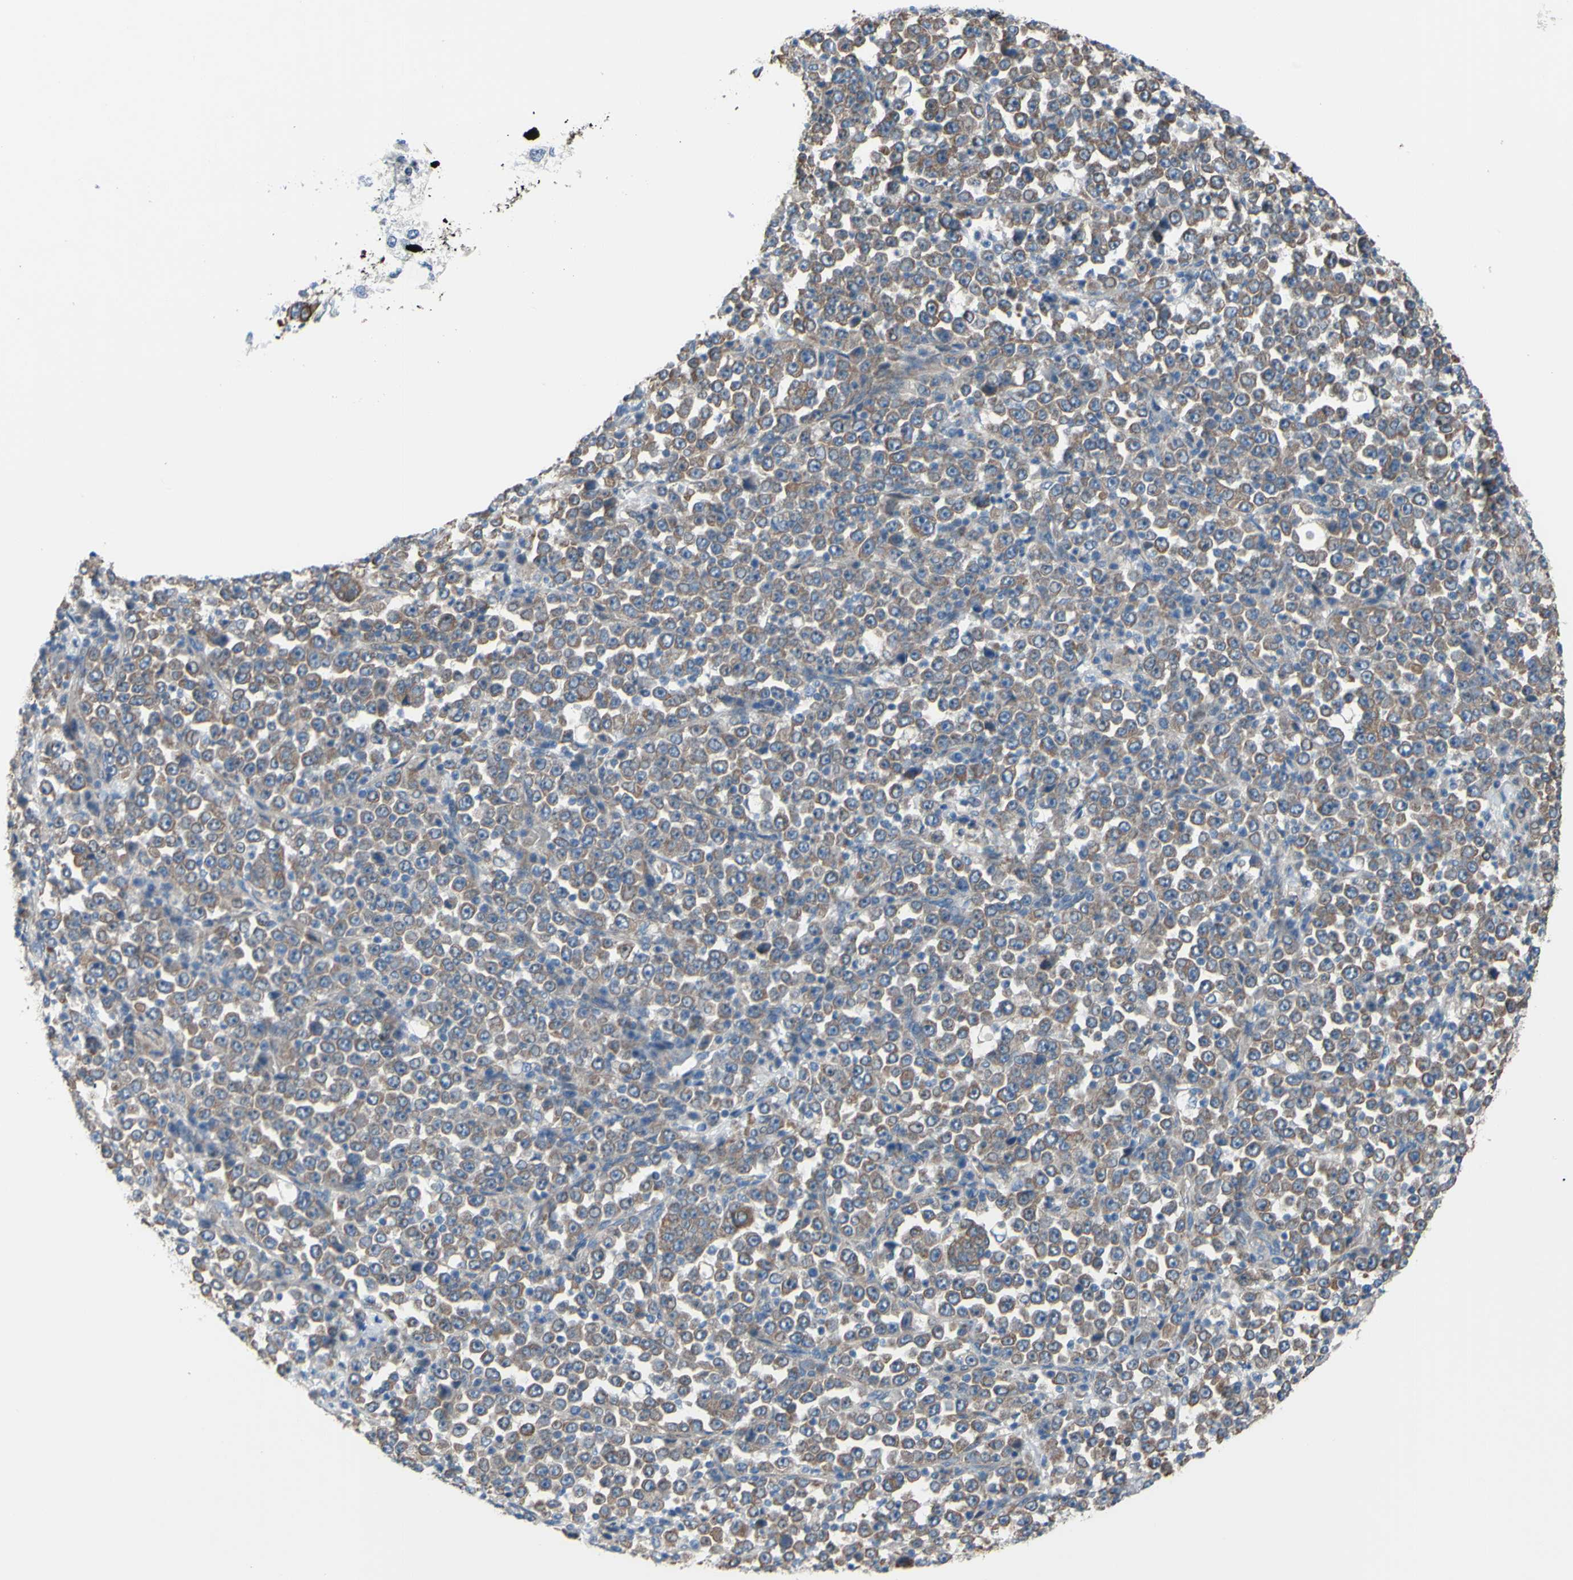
{"staining": {"intensity": "moderate", "quantity": ">75%", "location": "cytoplasmic/membranous"}, "tissue": "stomach cancer", "cell_type": "Tumor cells", "image_type": "cancer", "snomed": [{"axis": "morphology", "description": "Normal tissue, NOS"}, {"axis": "morphology", "description": "Adenocarcinoma, NOS"}, {"axis": "topography", "description": "Stomach, upper"}, {"axis": "topography", "description": "Stomach"}], "caption": "Tumor cells show medium levels of moderate cytoplasmic/membranous expression in about >75% of cells in human stomach cancer.", "gene": "GRAMD2B", "patient": {"sex": "male", "age": 59}}